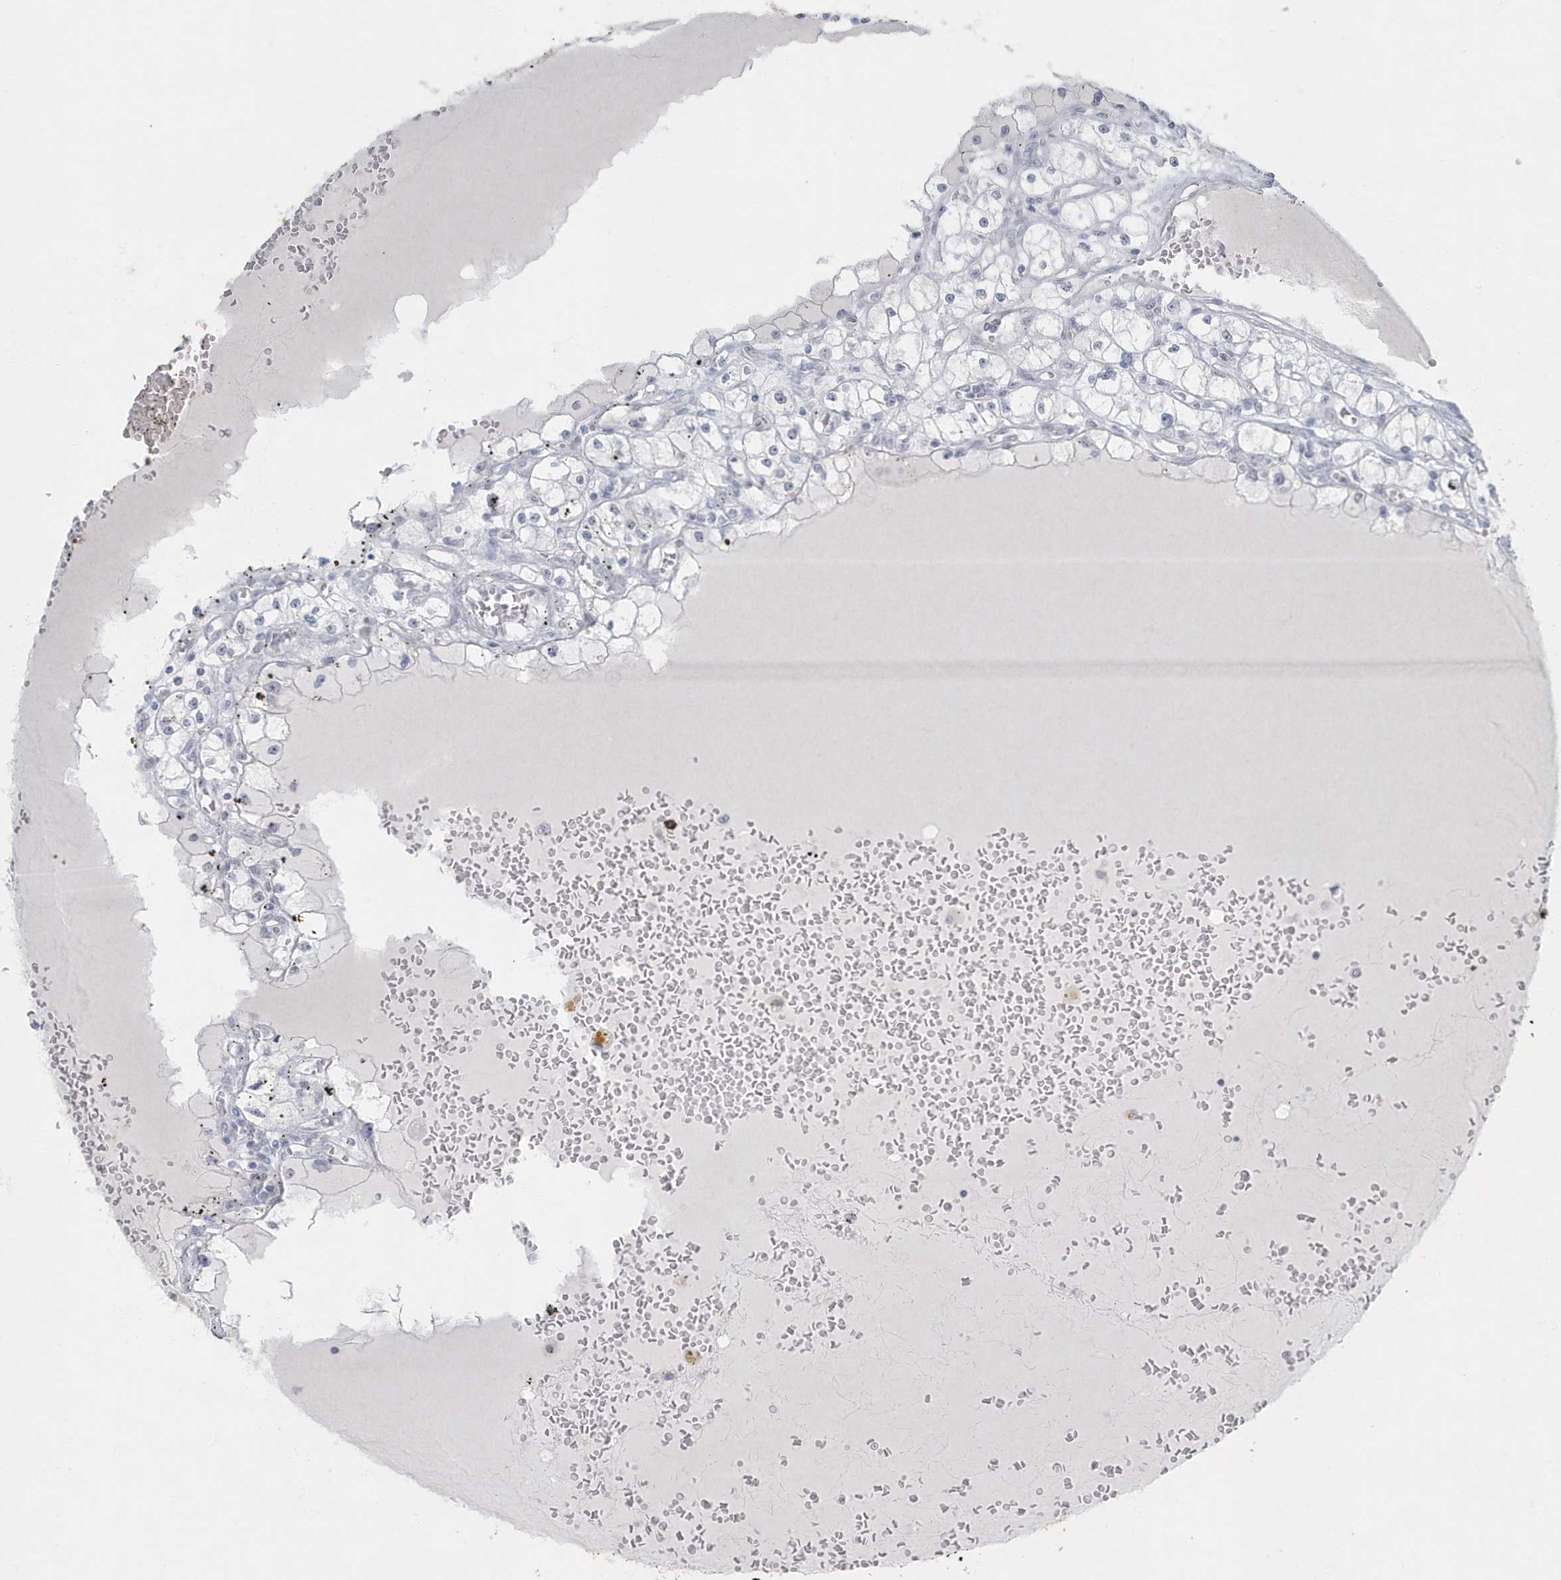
{"staining": {"intensity": "negative", "quantity": "none", "location": "none"}, "tissue": "renal cancer", "cell_type": "Tumor cells", "image_type": "cancer", "snomed": [{"axis": "morphology", "description": "Adenocarcinoma, NOS"}, {"axis": "topography", "description": "Kidney"}], "caption": "Protein analysis of renal cancer (adenocarcinoma) demonstrates no significant positivity in tumor cells.", "gene": "MYOT", "patient": {"sex": "male", "age": 56}}